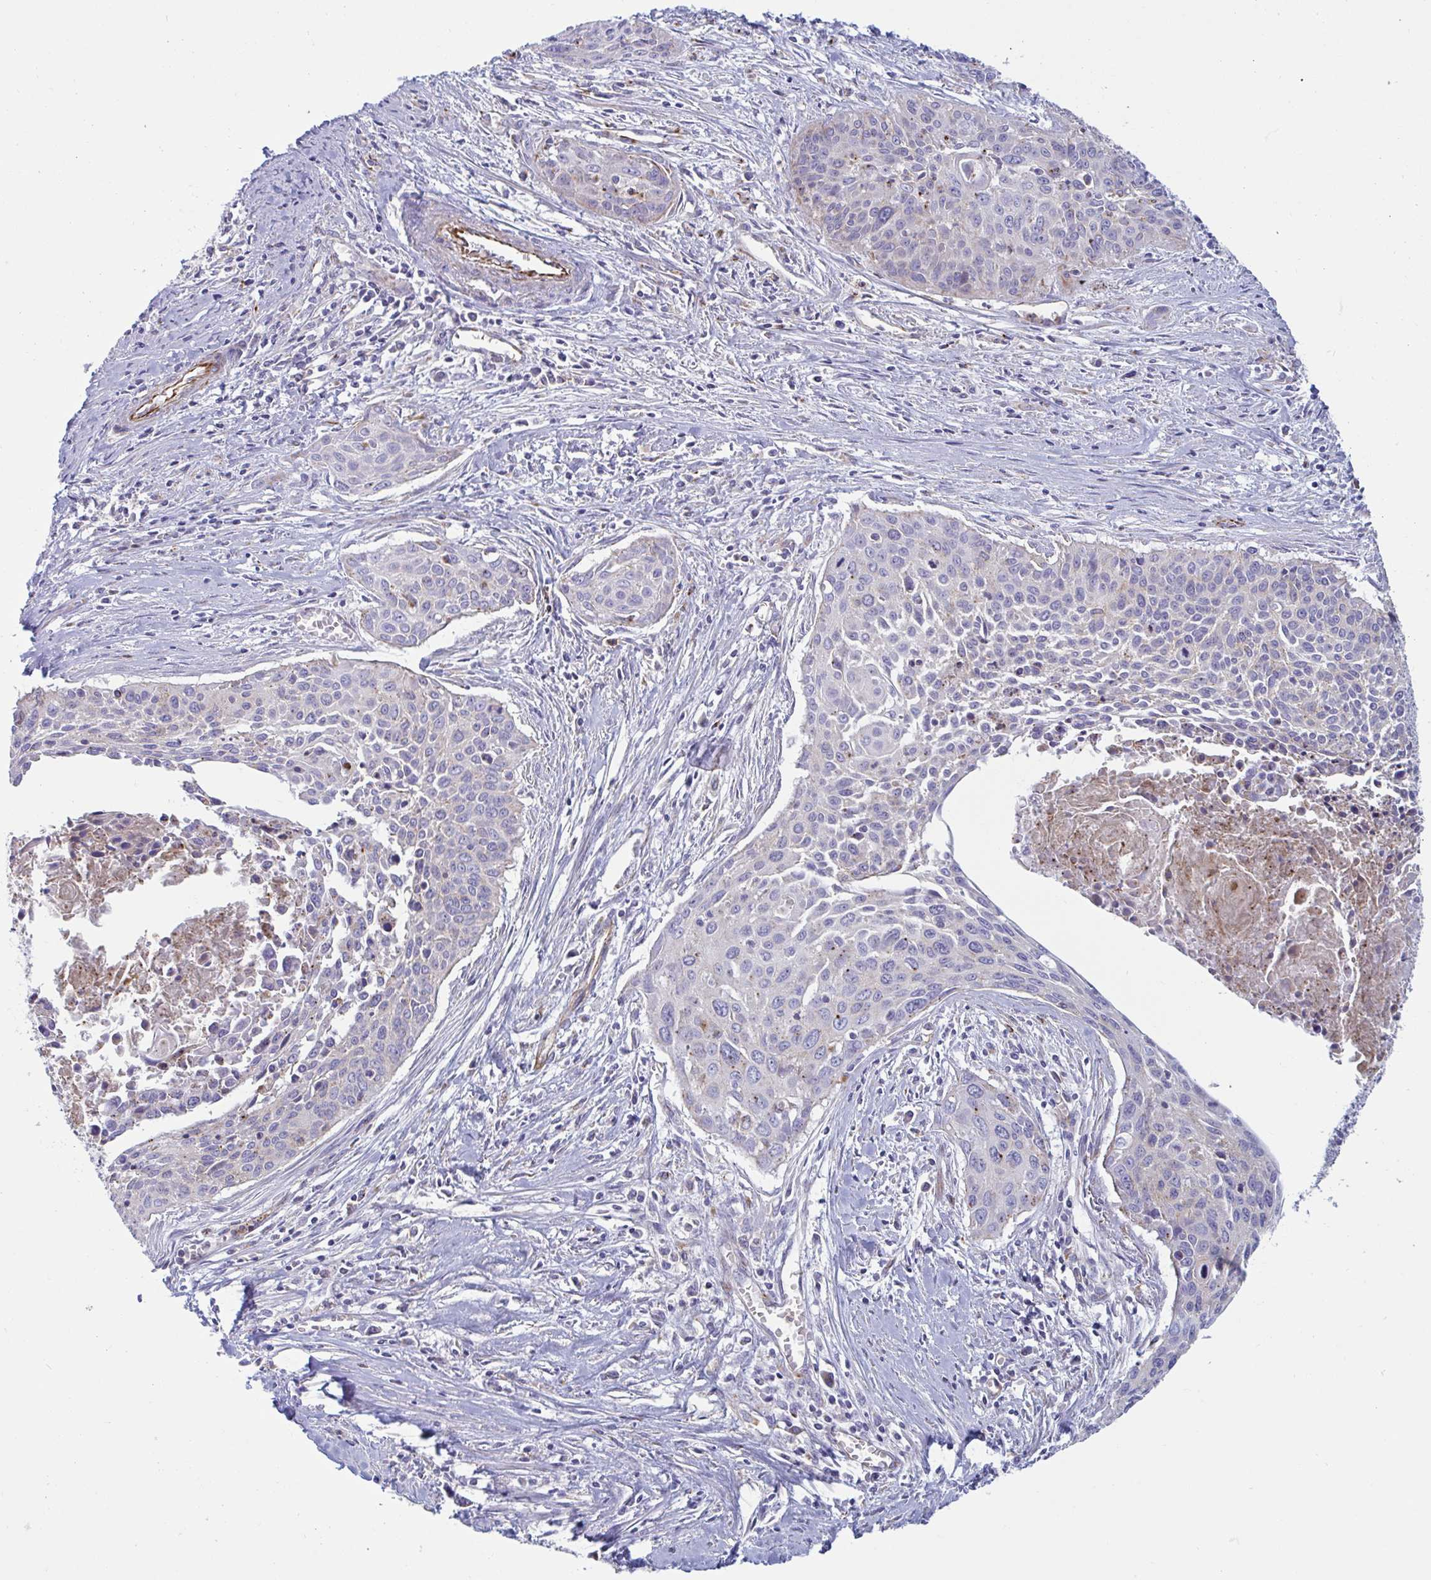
{"staining": {"intensity": "negative", "quantity": "none", "location": "none"}, "tissue": "cervical cancer", "cell_type": "Tumor cells", "image_type": "cancer", "snomed": [{"axis": "morphology", "description": "Squamous cell carcinoma, NOS"}, {"axis": "topography", "description": "Cervix"}], "caption": "DAB (3,3'-diaminobenzidine) immunohistochemical staining of human squamous cell carcinoma (cervical) exhibits no significant staining in tumor cells.", "gene": "SLC9A6", "patient": {"sex": "female", "age": 55}}